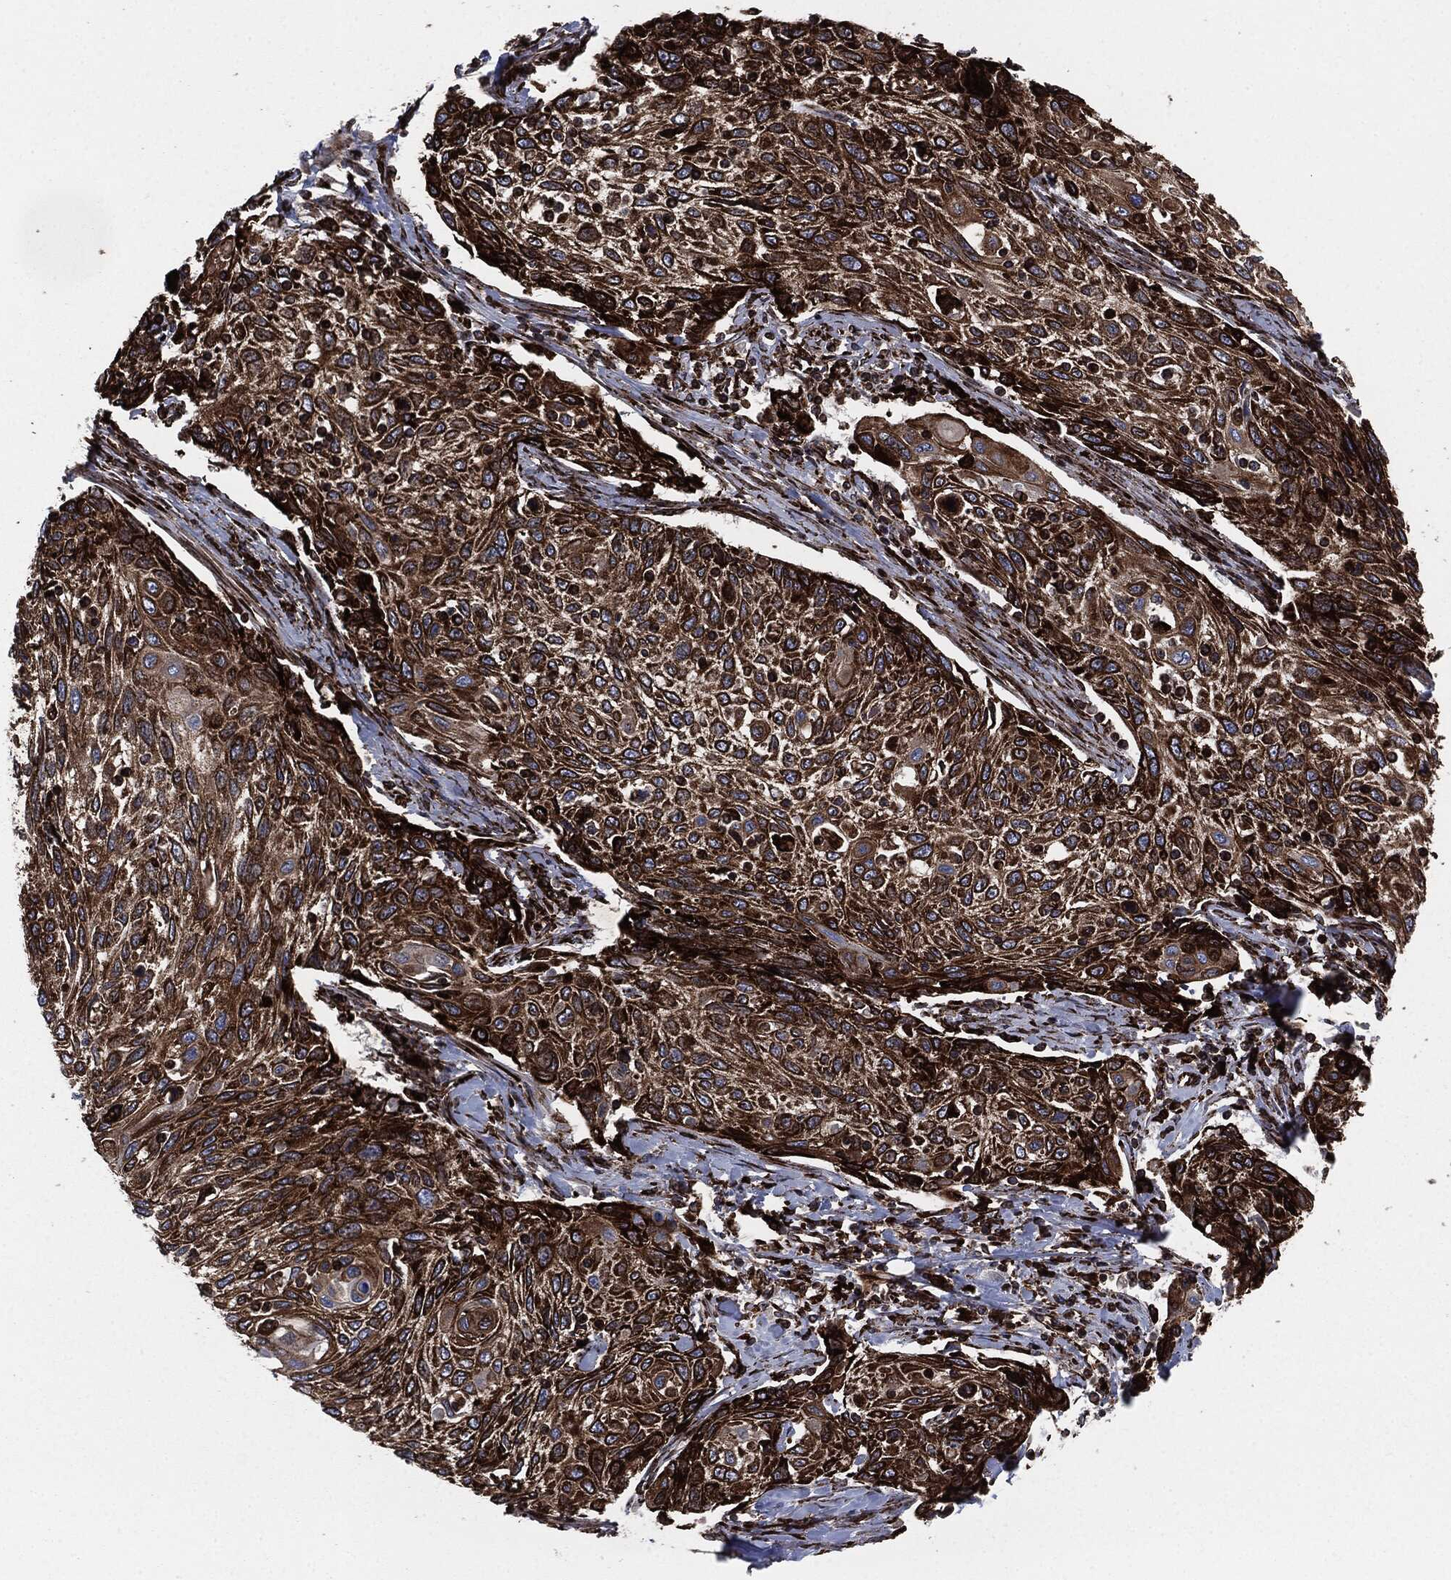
{"staining": {"intensity": "strong", "quantity": ">75%", "location": "cytoplasmic/membranous"}, "tissue": "cervical cancer", "cell_type": "Tumor cells", "image_type": "cancer", "snomed": [{"axis": "morphology", "description": "Squamous cell carcinoma, NOS"}, {"axis": "topography", "description": "Cervix"}], "caption": "Immunohistochemistry (IHC) histopathology image of squamous cell carcinoma (cervical) stained for a protein (brown), which reveals high levels of strong cytoplasmic/membranous staining in about >75% of tumor cells.", "gene": "CALR", "patient": {"sex": "female", "age": 70}}